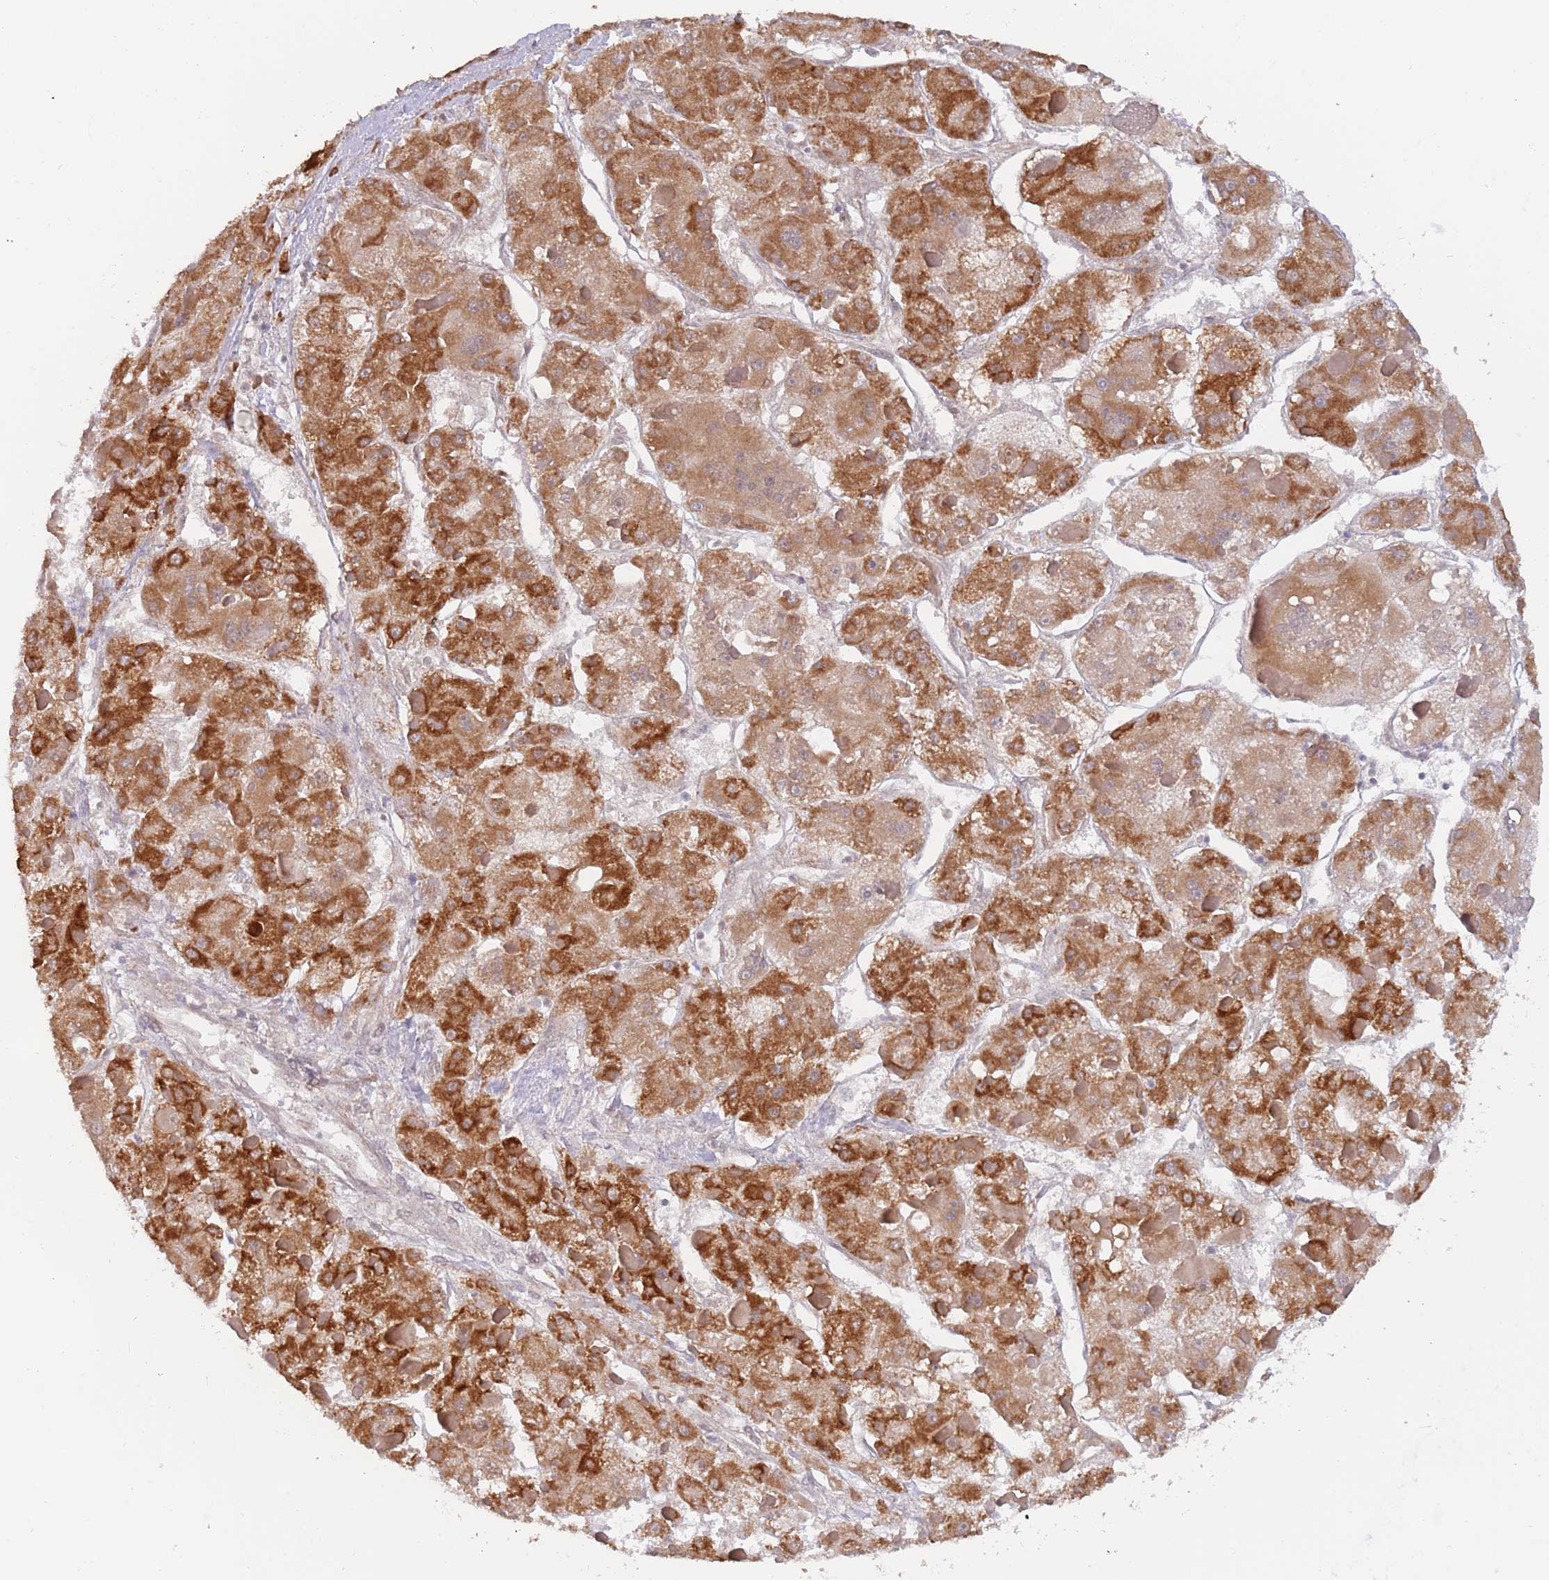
{"staining": {"intensity": "strong", "quantity": ">75%", "location": "cytoplasmic/membranous"}, "tissue": "liver cancer", "cell_type": "Tumor cells", "image_type": "cancer", "snomed": [{"axis": "morphology", "description": "Carcinoma, Hepatocellular, NOS"}, {"axis": "topography", "description": "Liver"}], "caption": "Immunohistochemistry of liver hepatocellular carcinoma shows high levels of strong cytoplasmic/membranous positivity in approximately >75% of tumor cells.", "gene": "UQCC3", "patient": {"sex": "female", "age": 73}}